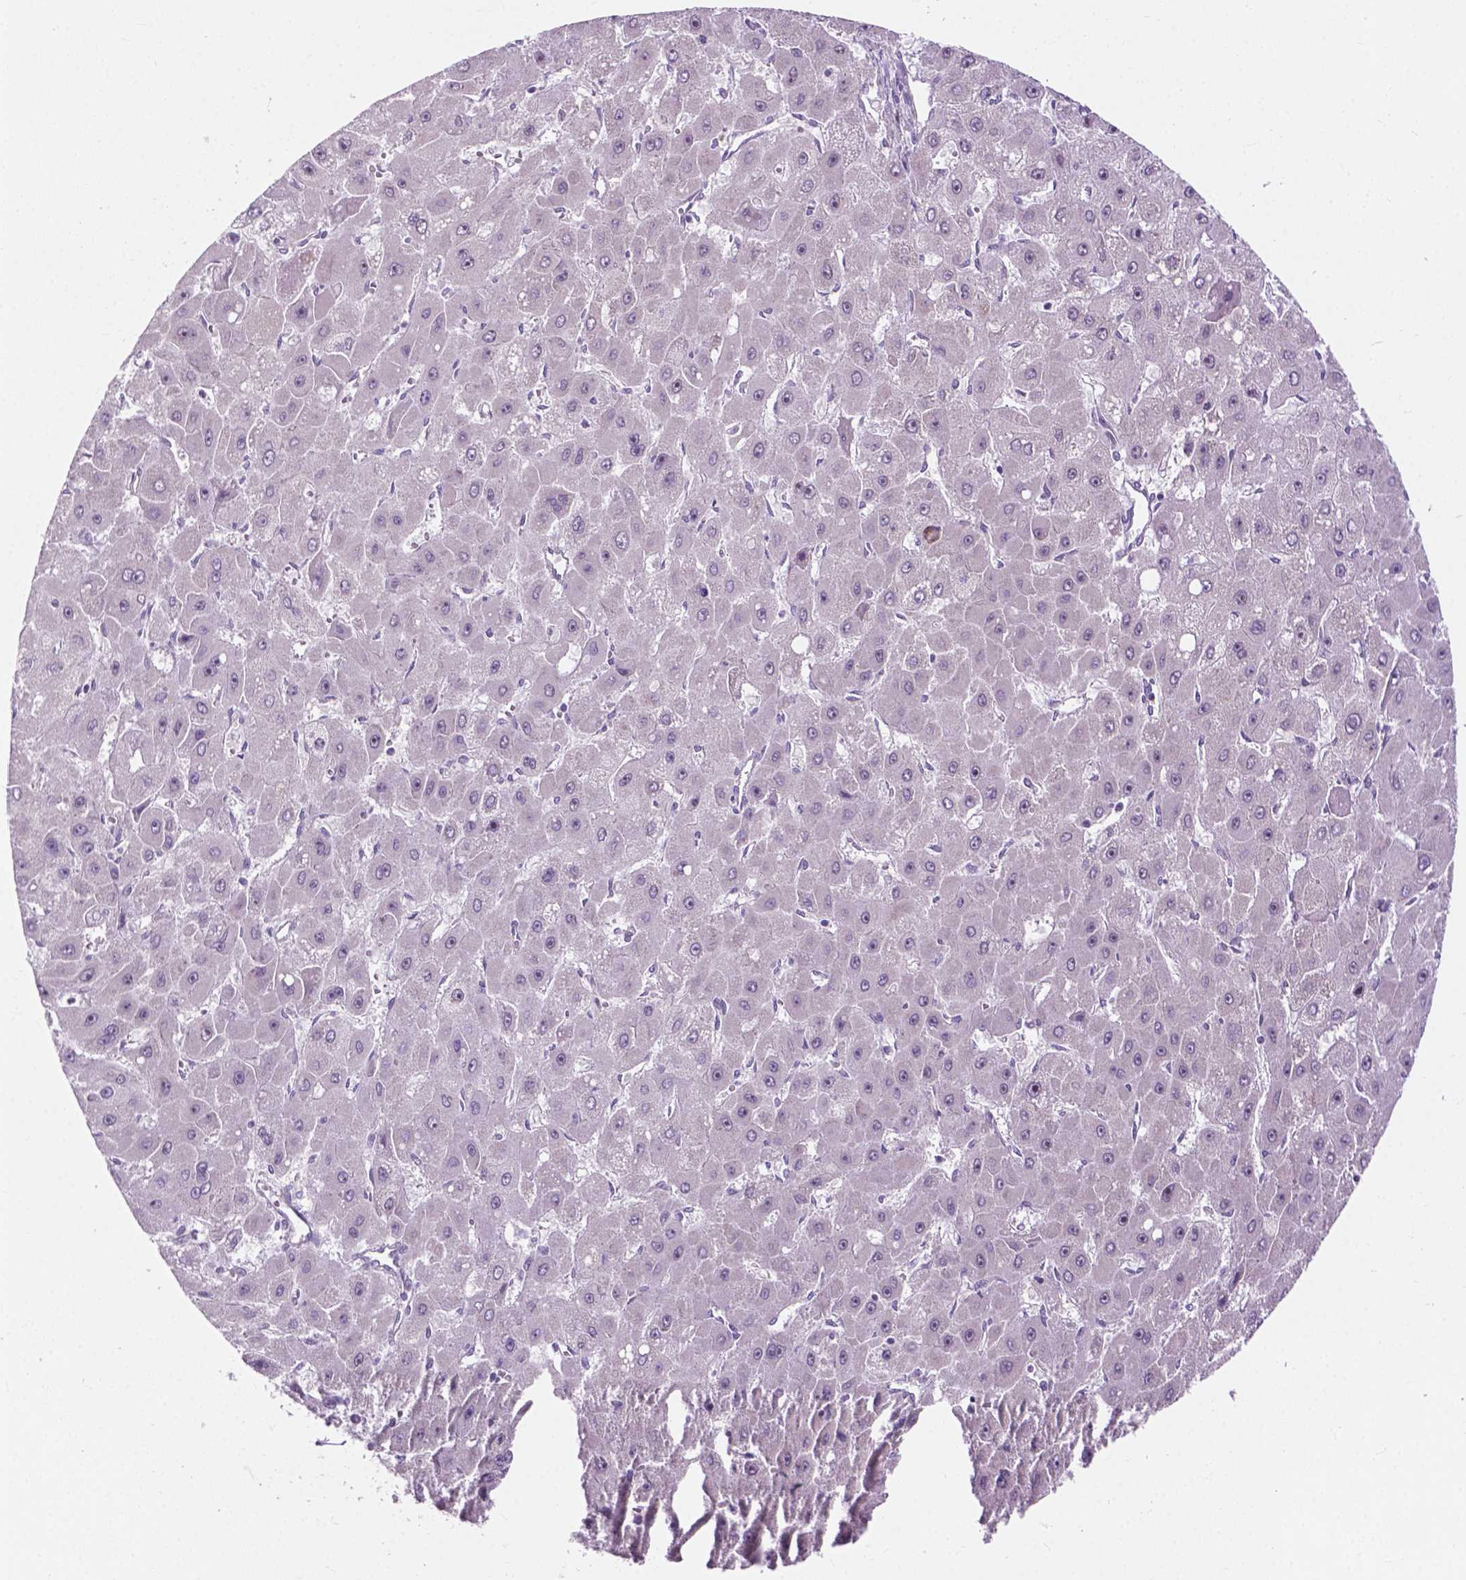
{"staining": {"intensity": "negative", "quantity": "none", "location": "none"}, "tissue": "liver cancer", "cell_type": "Tumor cells", "image_type": "cancer", "snomed": [{"axis": "morphology", "description": "Carcinoma, Hepatocellular, NOS"}, {"axis": "topography", "description": "Liver"}], "caption": "Immunohistochemical staining of liver hepatocellular carcinoma displays no significant staining in tumor cells.", "gene": "MZT1", "patient": {"sex": "female", "age": 25}}